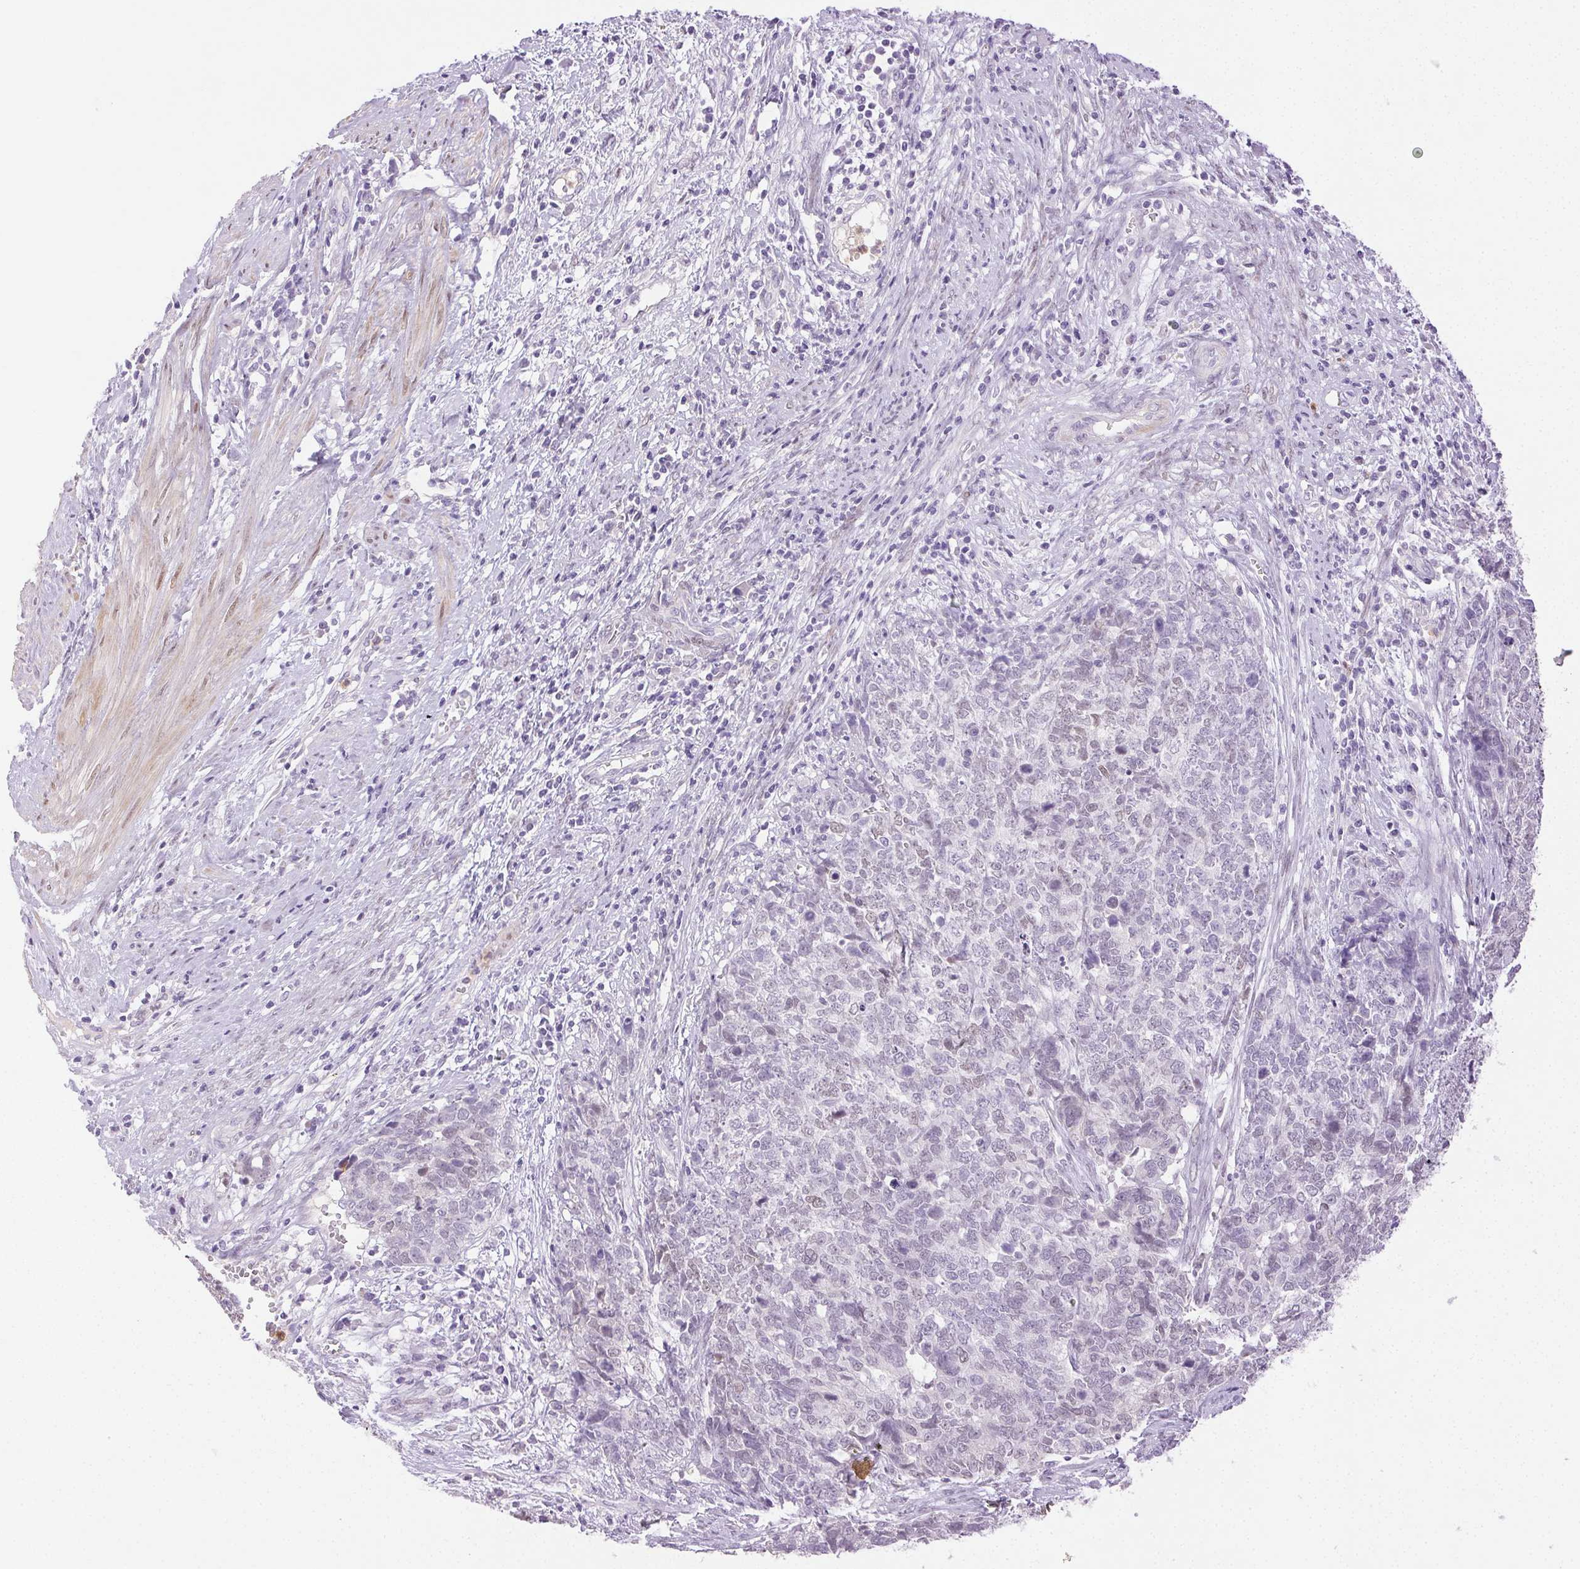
{"staining": {"intensity": "negative", "quantity": "none", "location": "none"}, "tissue": "cervical cancer", "cell_type": "Tumor cells", "image_type": "cancer", "snomed": [{"axis": "morphology", "description": "Adenocarcinoma, NOS"}, {"axis": "topography", "description": "Cervix"}], "caption": "DAB immunohistochemical staining of cervical cancer reveals no significant staining in tumor cells.", "gene": "EMX2", "patient": {"sex": "female", "age": 63}}